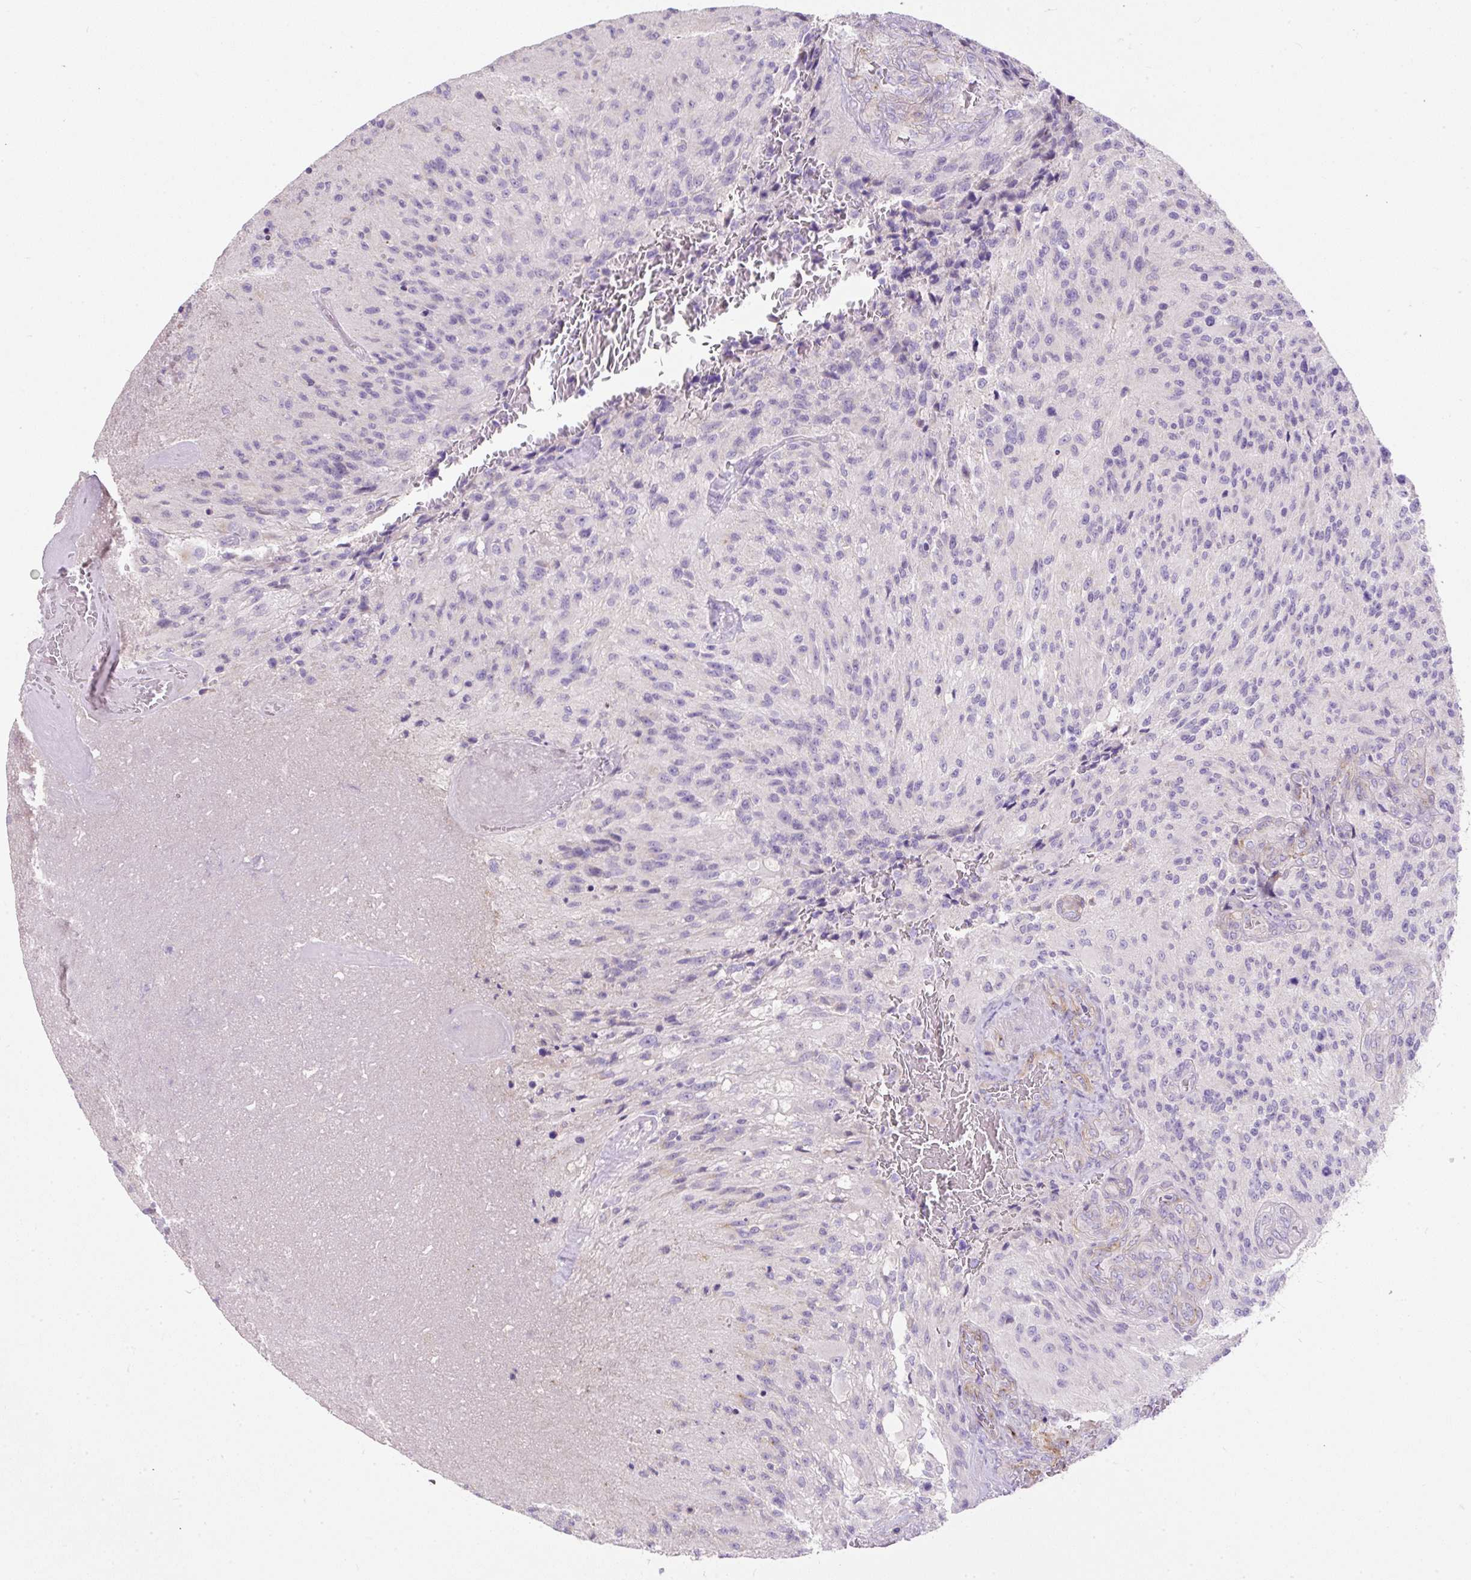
{"staining": {"intensity": "negative", "quantity": "none", "location": "none"}, "tissue": "glioma", "cell_type": "Tumor cells", "image_type": "cancer", "snomed": [{"axis": "morphology", "description": "Normal tissue, NOS"}, {"axis": "morphology", "description": "Glioma, malignant, High grade"}, {"axis": "topography", "description": "Cerebral cortex"}], "caption": "Immunohistochemistry (IHC) image of human high-grade glioma (malignant) stained for a protein (brown), which reveals no positivity in tumor cells.", "gene": "SUSD5", "patient": {"sex": "male", "age": 56}}